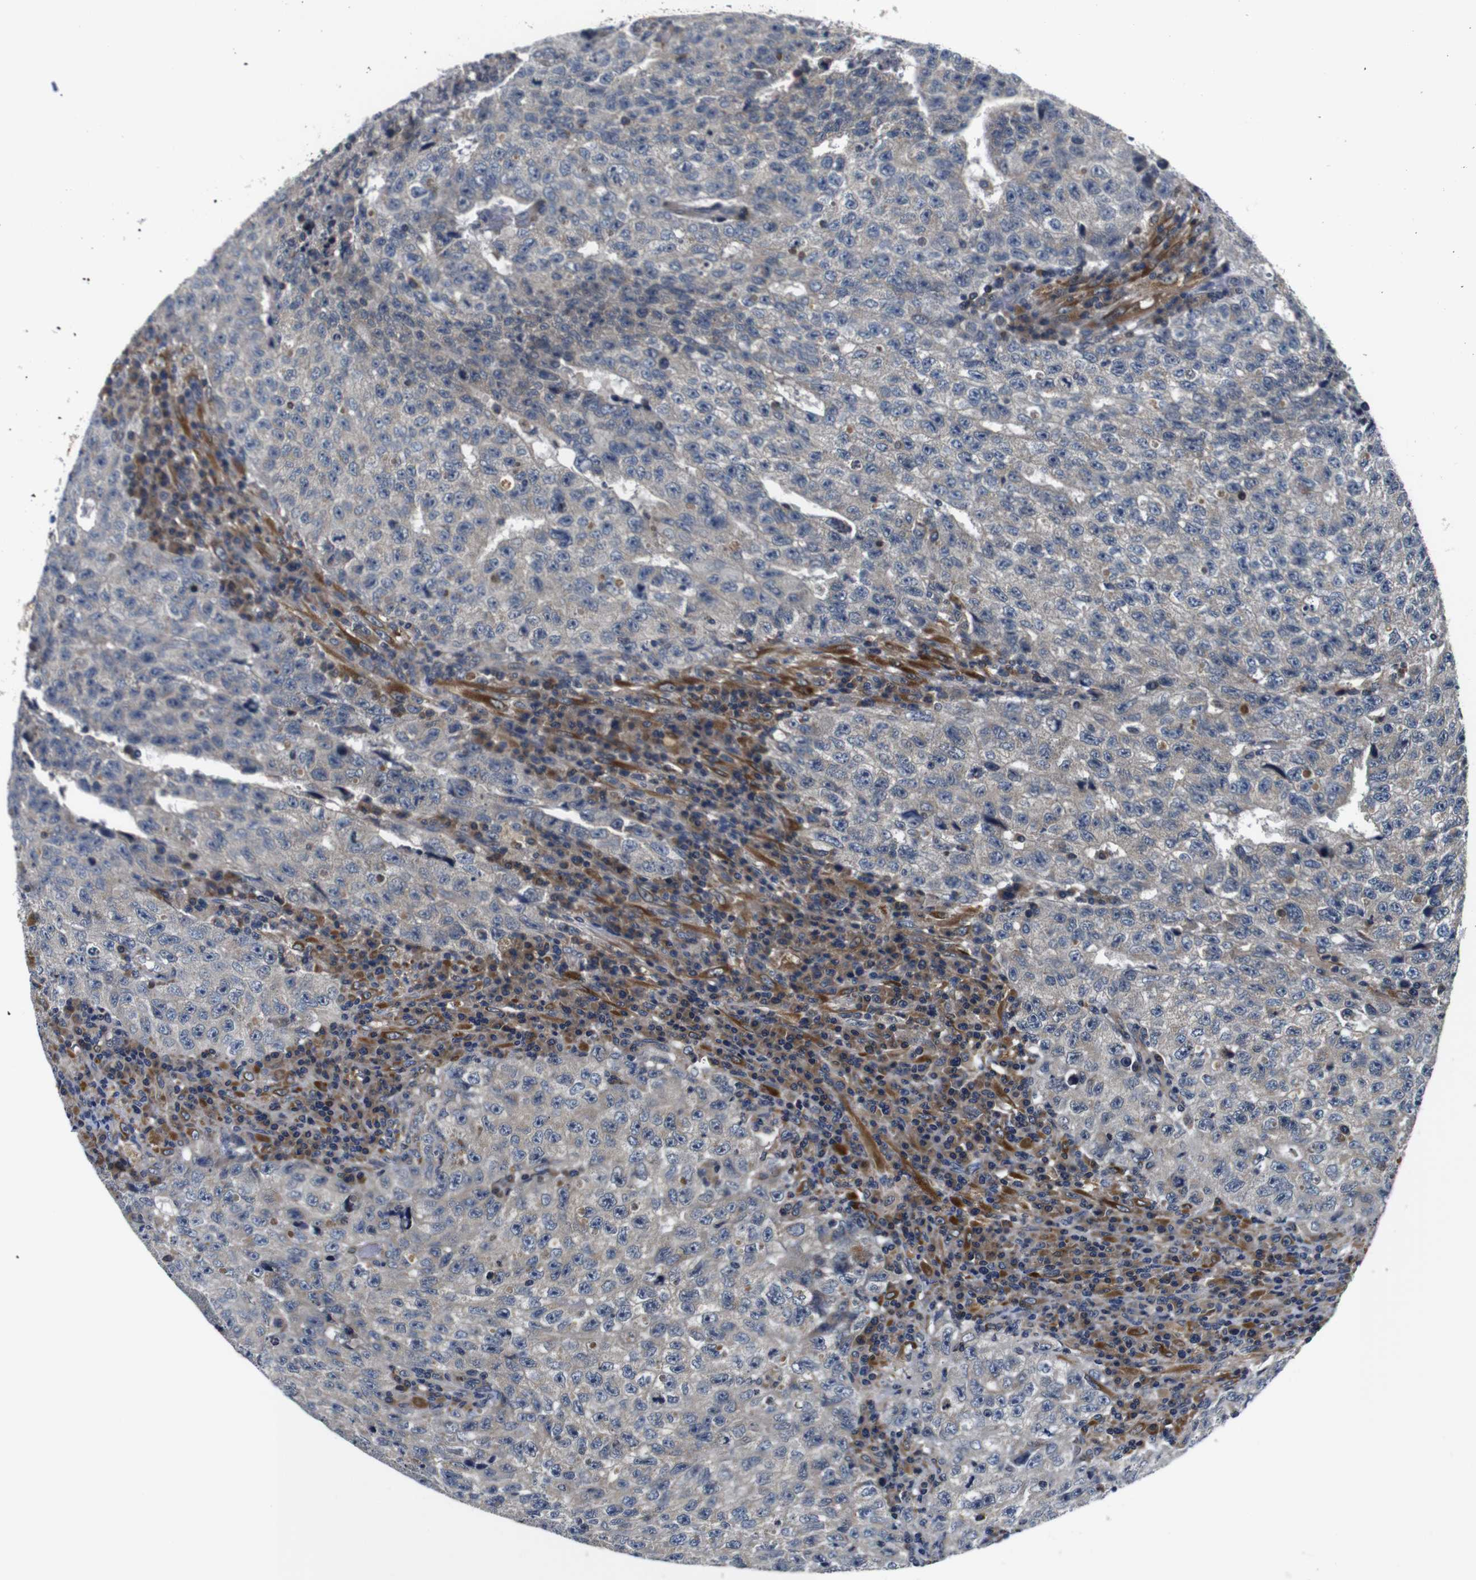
{"staining": {"intensity": "weak", "quantity": "<25%", "location": "cytoplasmic/membranous"}, "tissue": "testis cancer", "cell_type": "Tumor cells", "image_type": "cancer", "snomed": [{"axis": "morphology", "description": "Necrosis, NOS"}, {"axis": "morphology", "description": "Carcinoma, Embryonal, NOS"}, {"axis": "topography", "description": "Testis"}], "caption": "A micrograph of embryonal carcinoma (testis) stained for a protein shows no brown staining in tumor cells.", "gene": "FKBP14", "patient": {"sex": "male", "age": 19}}